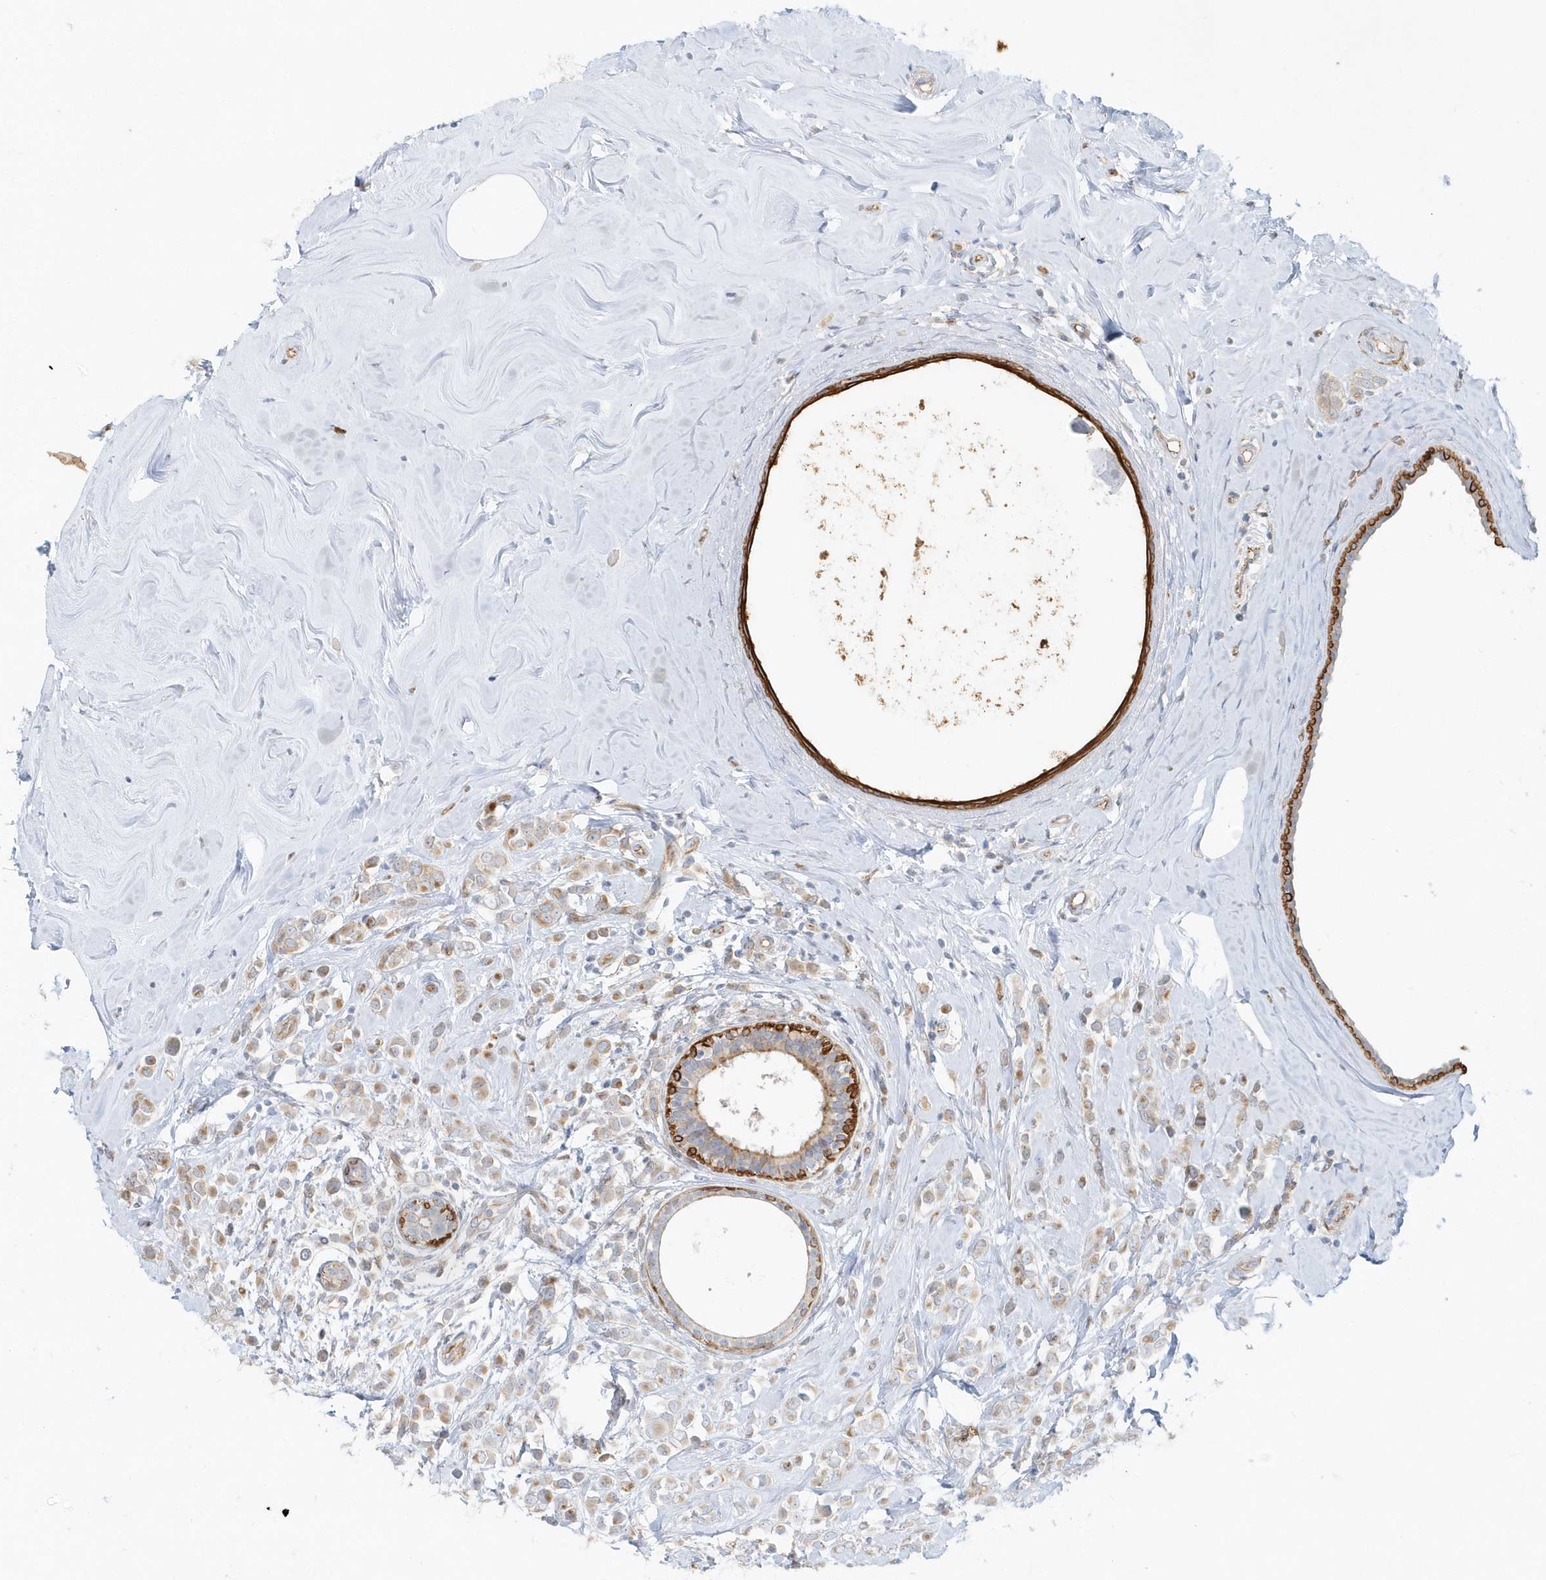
{"staining": {"intensity": "weak", "quantity": ">75%", "location": "cytoplasmic/membranous"}, "tissue": "breast cancer", "cell_type": "Tumor cells", "image_type": "cancer", "snomed": [{"axis": "morphology", "description": "Lobular carcinoma"}, {"axis": "topography", "description": "Breast"}], "caption": "Weak cytoplasmic/membranous positivity is identified in approximately >75% of tumor cells in lobular carcinoma (breast).", "gene": "DNAH1", "patient": {"sex": "female", "age": 47}}